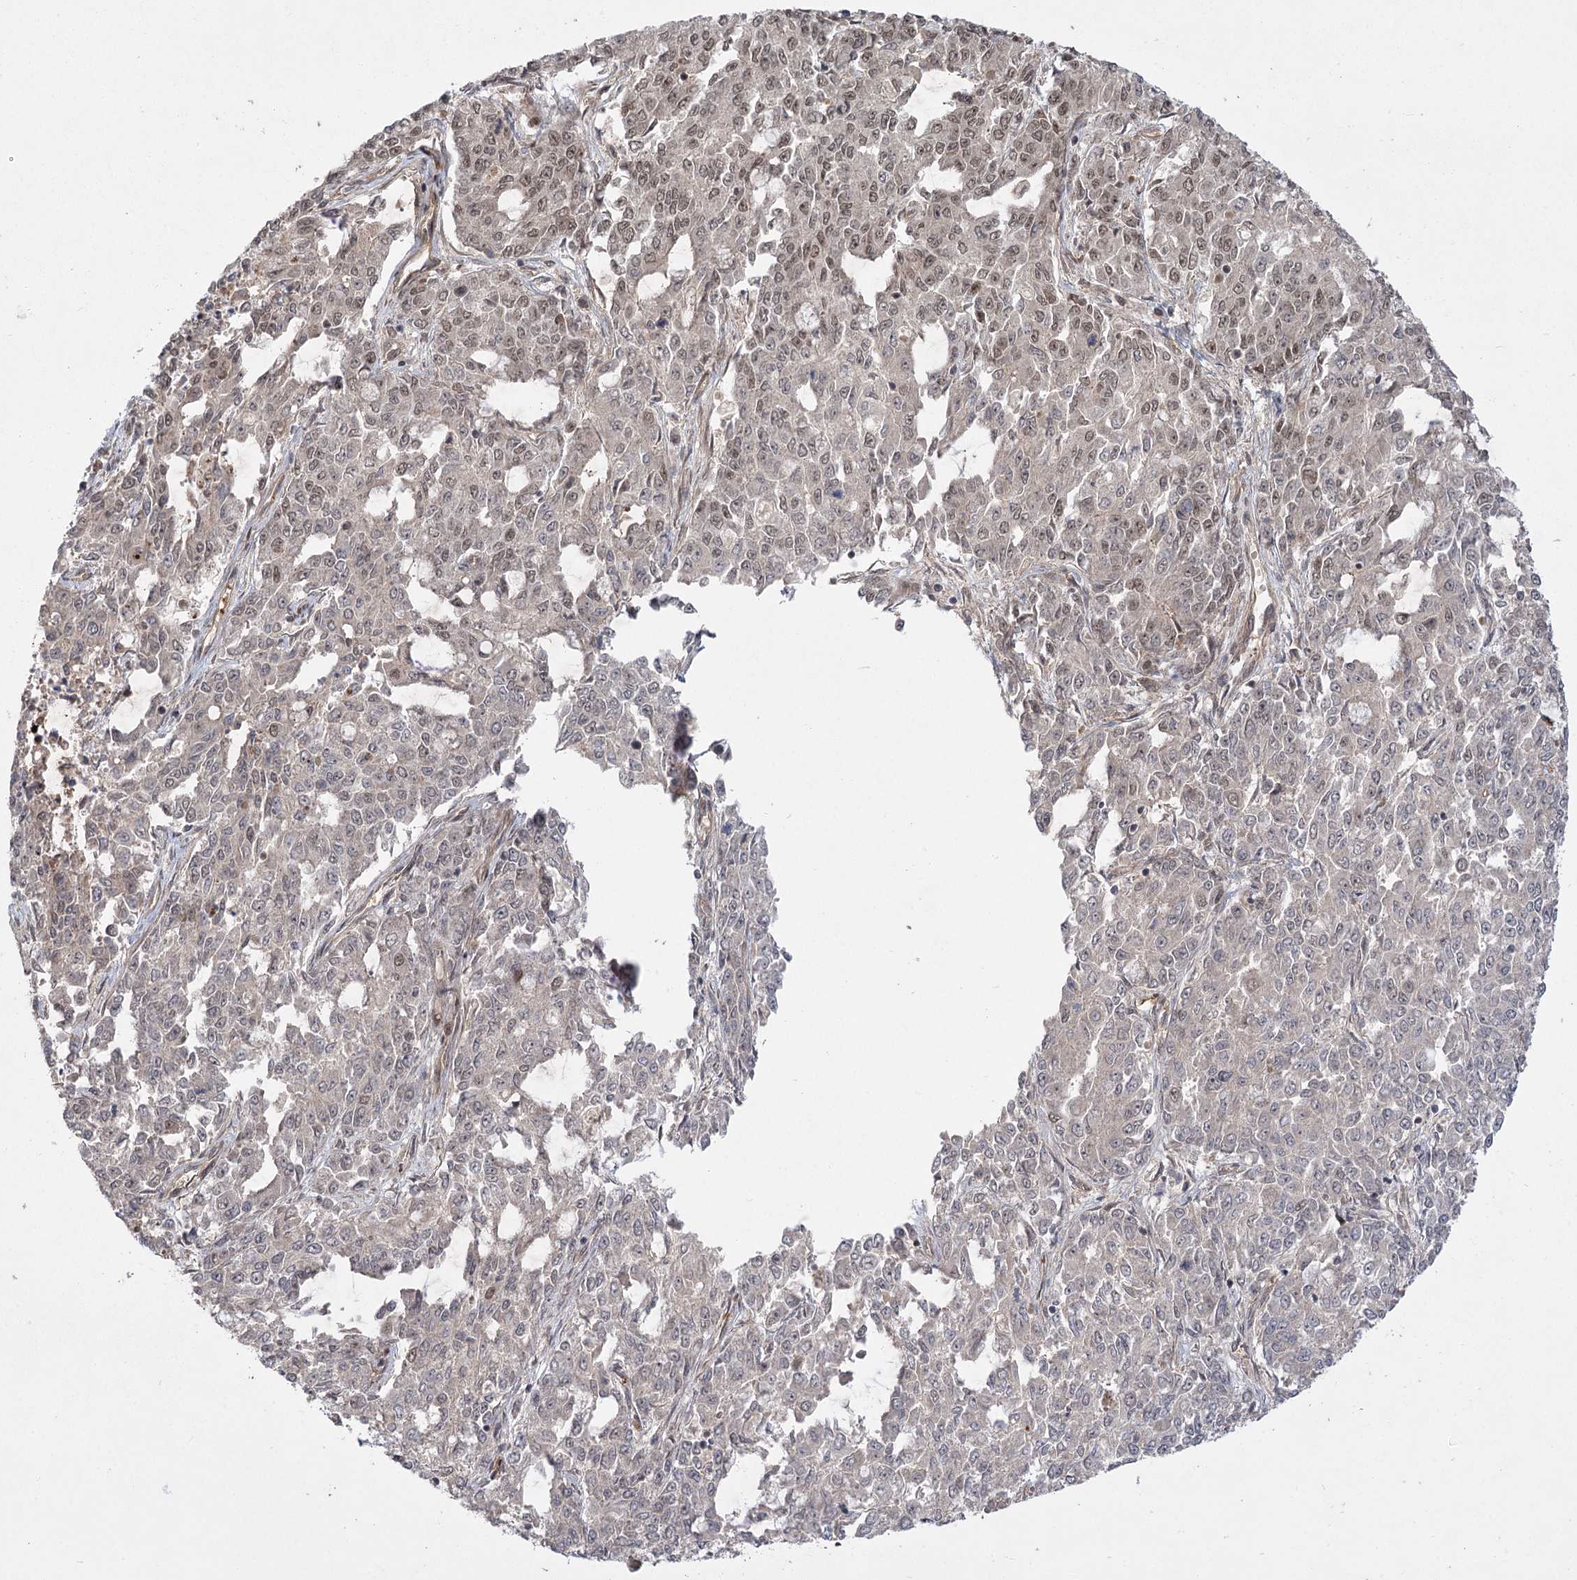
{"staining": {"intensity": "moderate", "quantity": "<25%", "location": "nuclear"}, "tissue": "endometrial cancer", "cell_type": "Tumor cells", "image_type": "cancer", "snomed": [{"axis": "morphology", "description": "Adenocarcinoma, NOS"}, {"axis": "topography", "description": "Endometrium"}], "caption": "Endometrial adenocarcinoma tissue shows moderate nuclear positivity in about <25% of tumor cells, visualized by immunohistochemistry. (DAB (3,3'-diaminobenzidine) IHC with brightfield microscopy, high magnification).", "gene": "HELQ", "patient": {"sex": "female", "age": 50}}